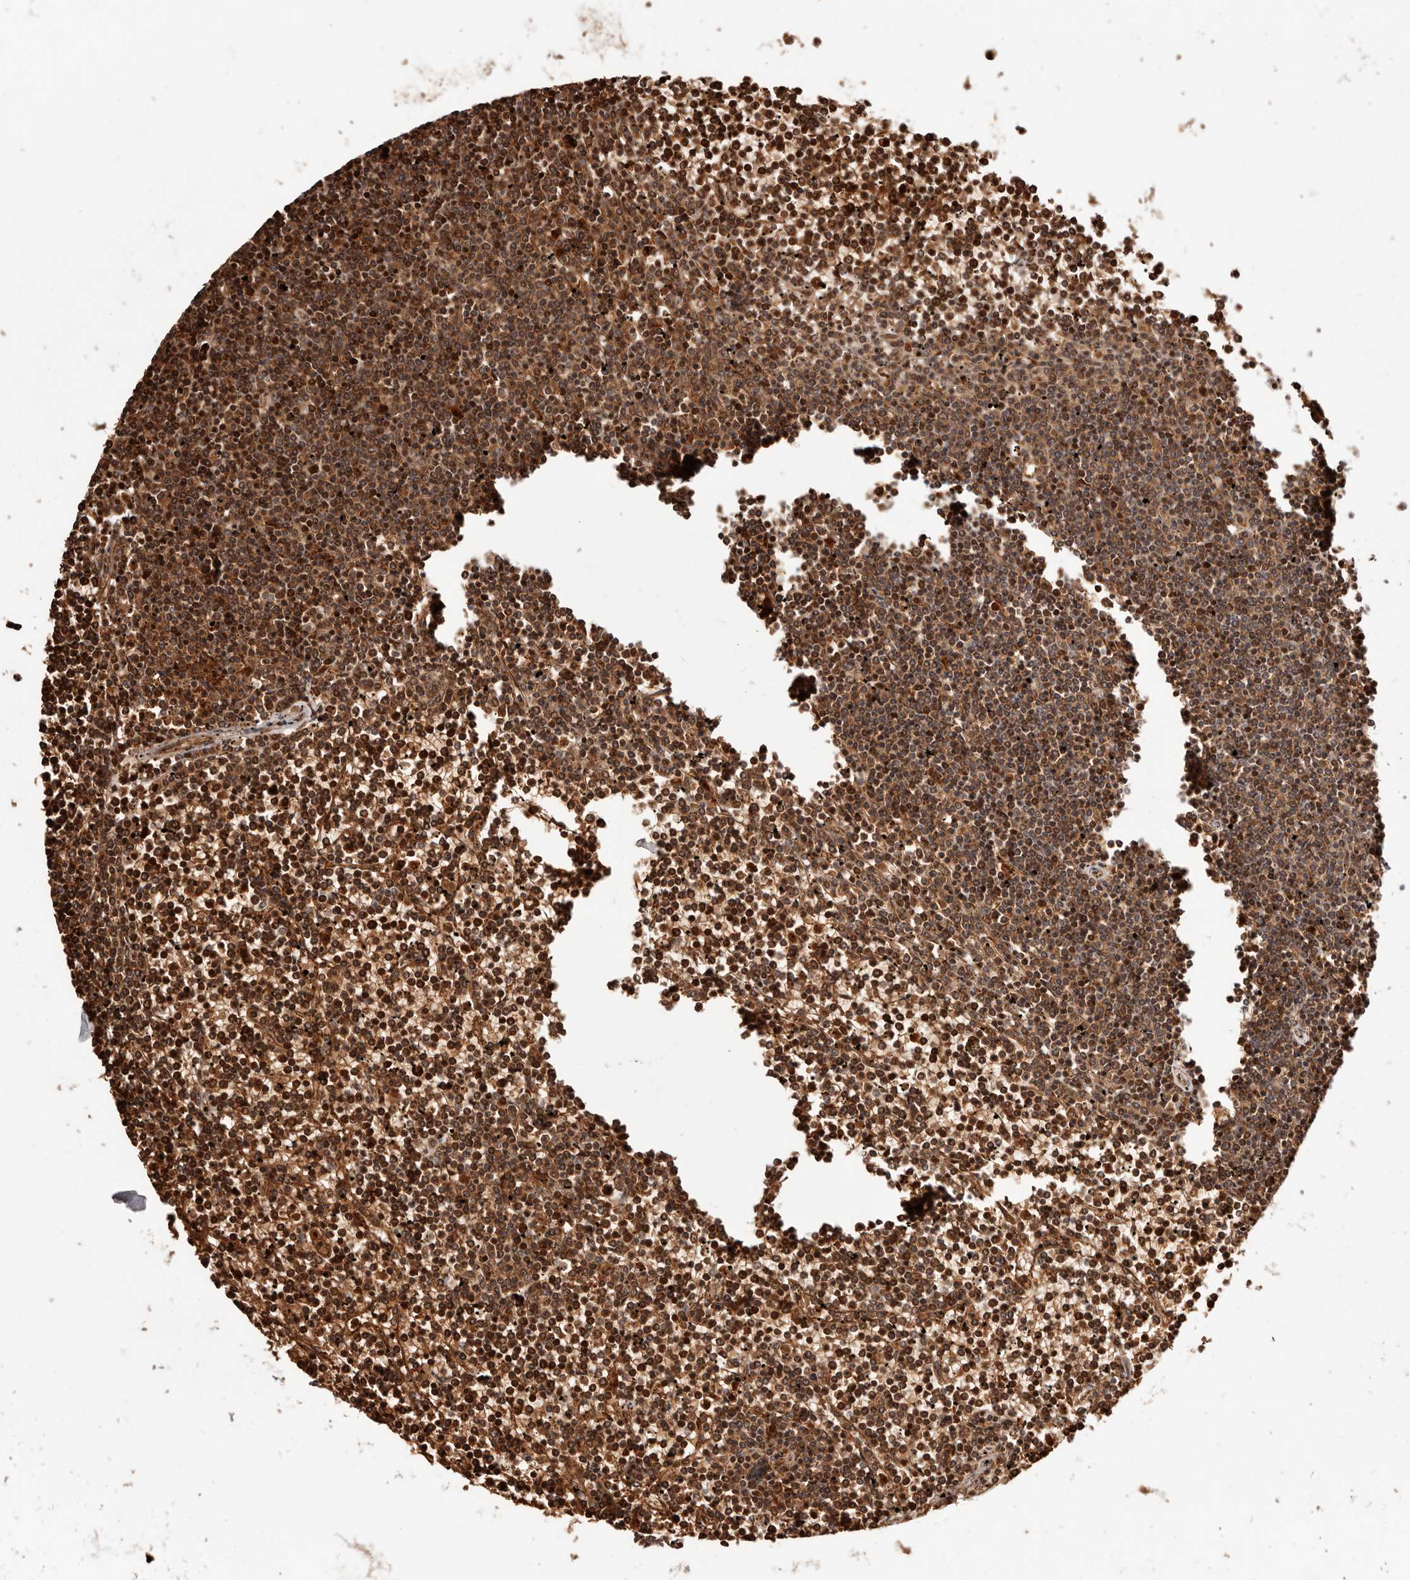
{"staining": {"intensity": "moderate", "quantity": ">75%", "location": "cytoplasmic/membranous,nuclear"}, "tissue": "lymphoma", "cell_type": "Tumor cells", "image_type": "cancer", "snomed": [{"axis": "morphology", "description": "Malignant lymphoma, non-Hodgkin's type, Low grade"}, {"axis": "topography", "description": "Spleen"}], "caption": "A brown stain shows moderate cytoplasmic/membranous and nuclear positivity of a protein in human lymphoma tumor cells. The protein is stained brown, and the nuclei are stained in blue (DAB (3,3'-diaminobenzidine) IHC with brightfield microscopy, high magnification).", "gene": "PTPN22", "patient": {"sex": "female", "age": 19}}